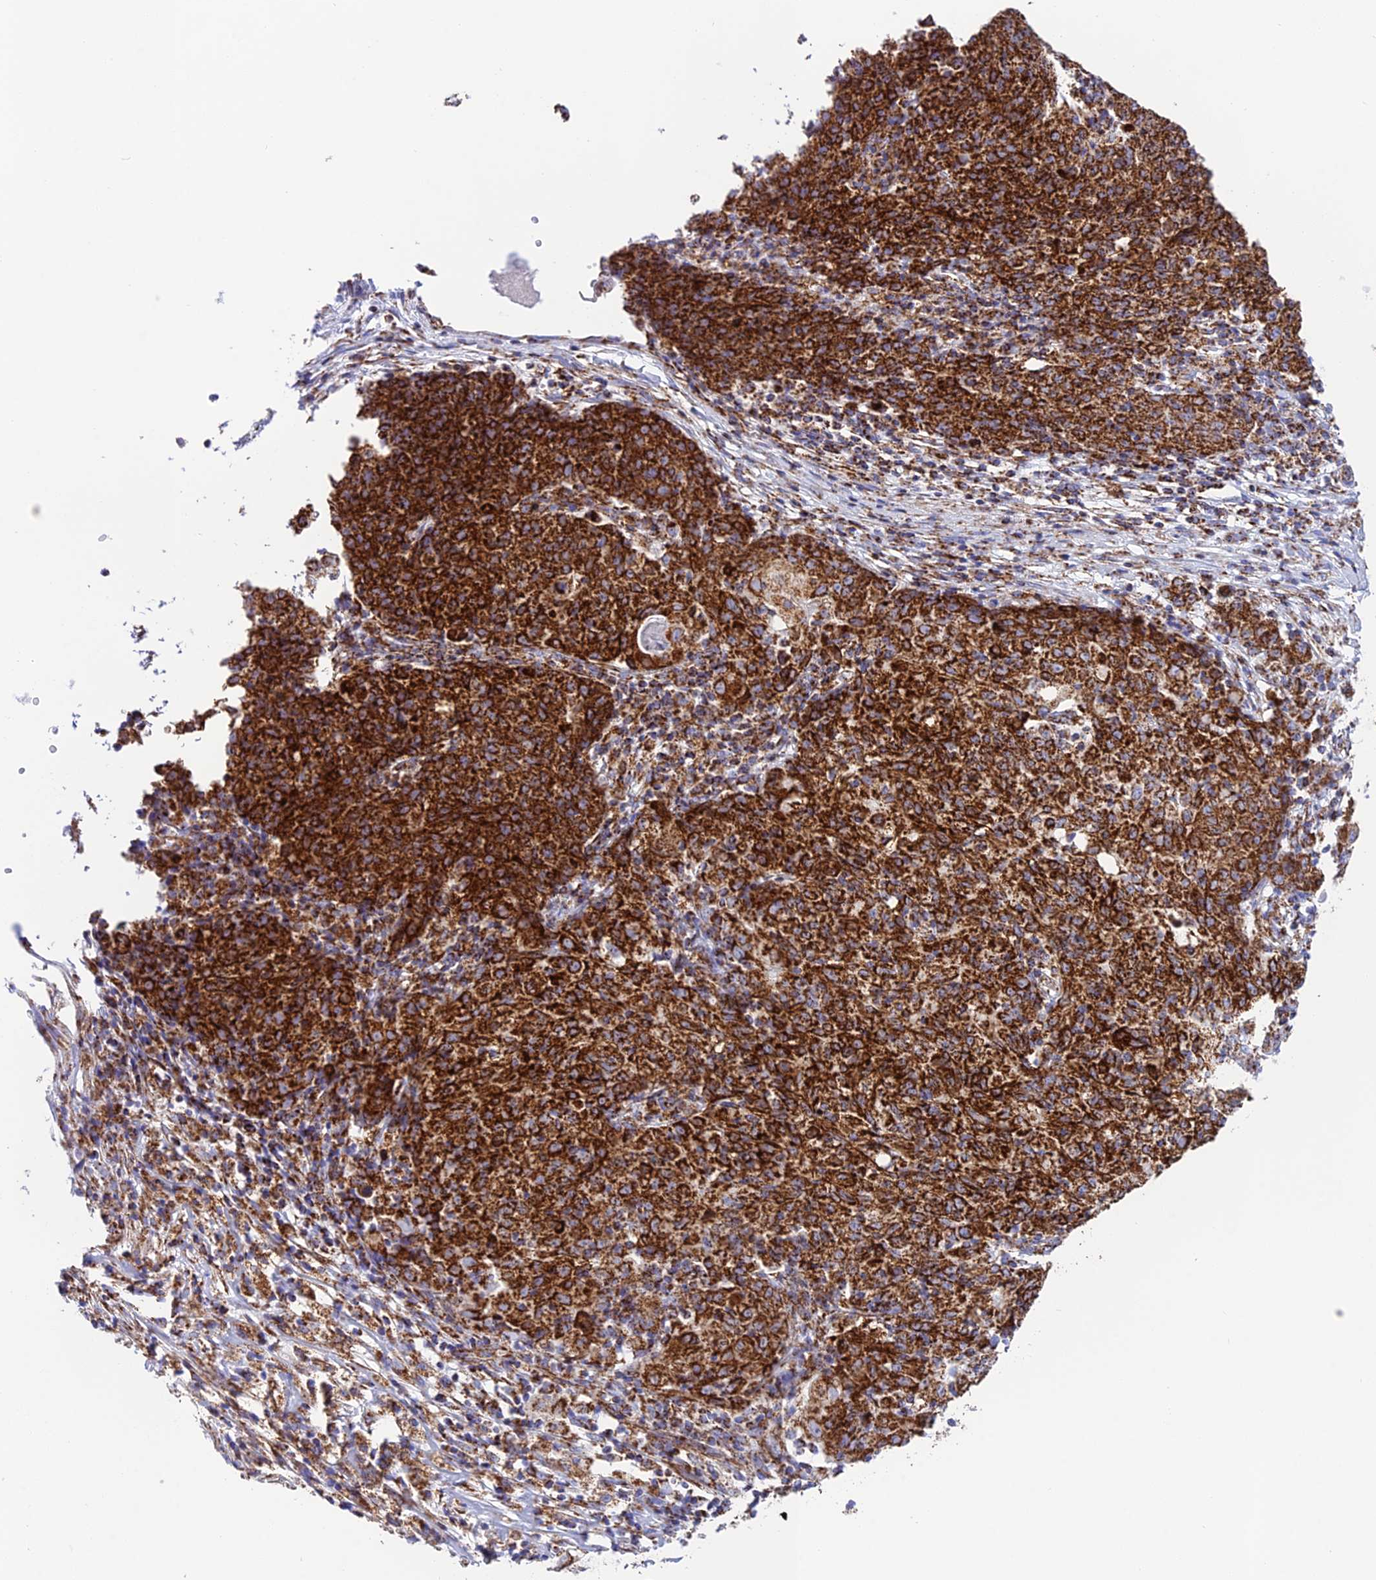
{"staining": {"intensity": "strong", "quantity": ">75%", "location": "cytoplasmic/membranous"}, "tissue": "ovarian cancer", "cell_type": "Tumor cells", "image_type": "cancer", "snomed": [{"axis": "morphology", "description": "Carcinoma, endometroid"}, {"axis": "topography", "description": "Ovary"}], "caption": "A micrograph of ovarian endometroid carcinoma stained for a protein exhibits strong cytoplasmic/membranous brown staining in tumor cells.", "gene": "CHCHD3", "patient": {"sex": "female", "age": 42}}